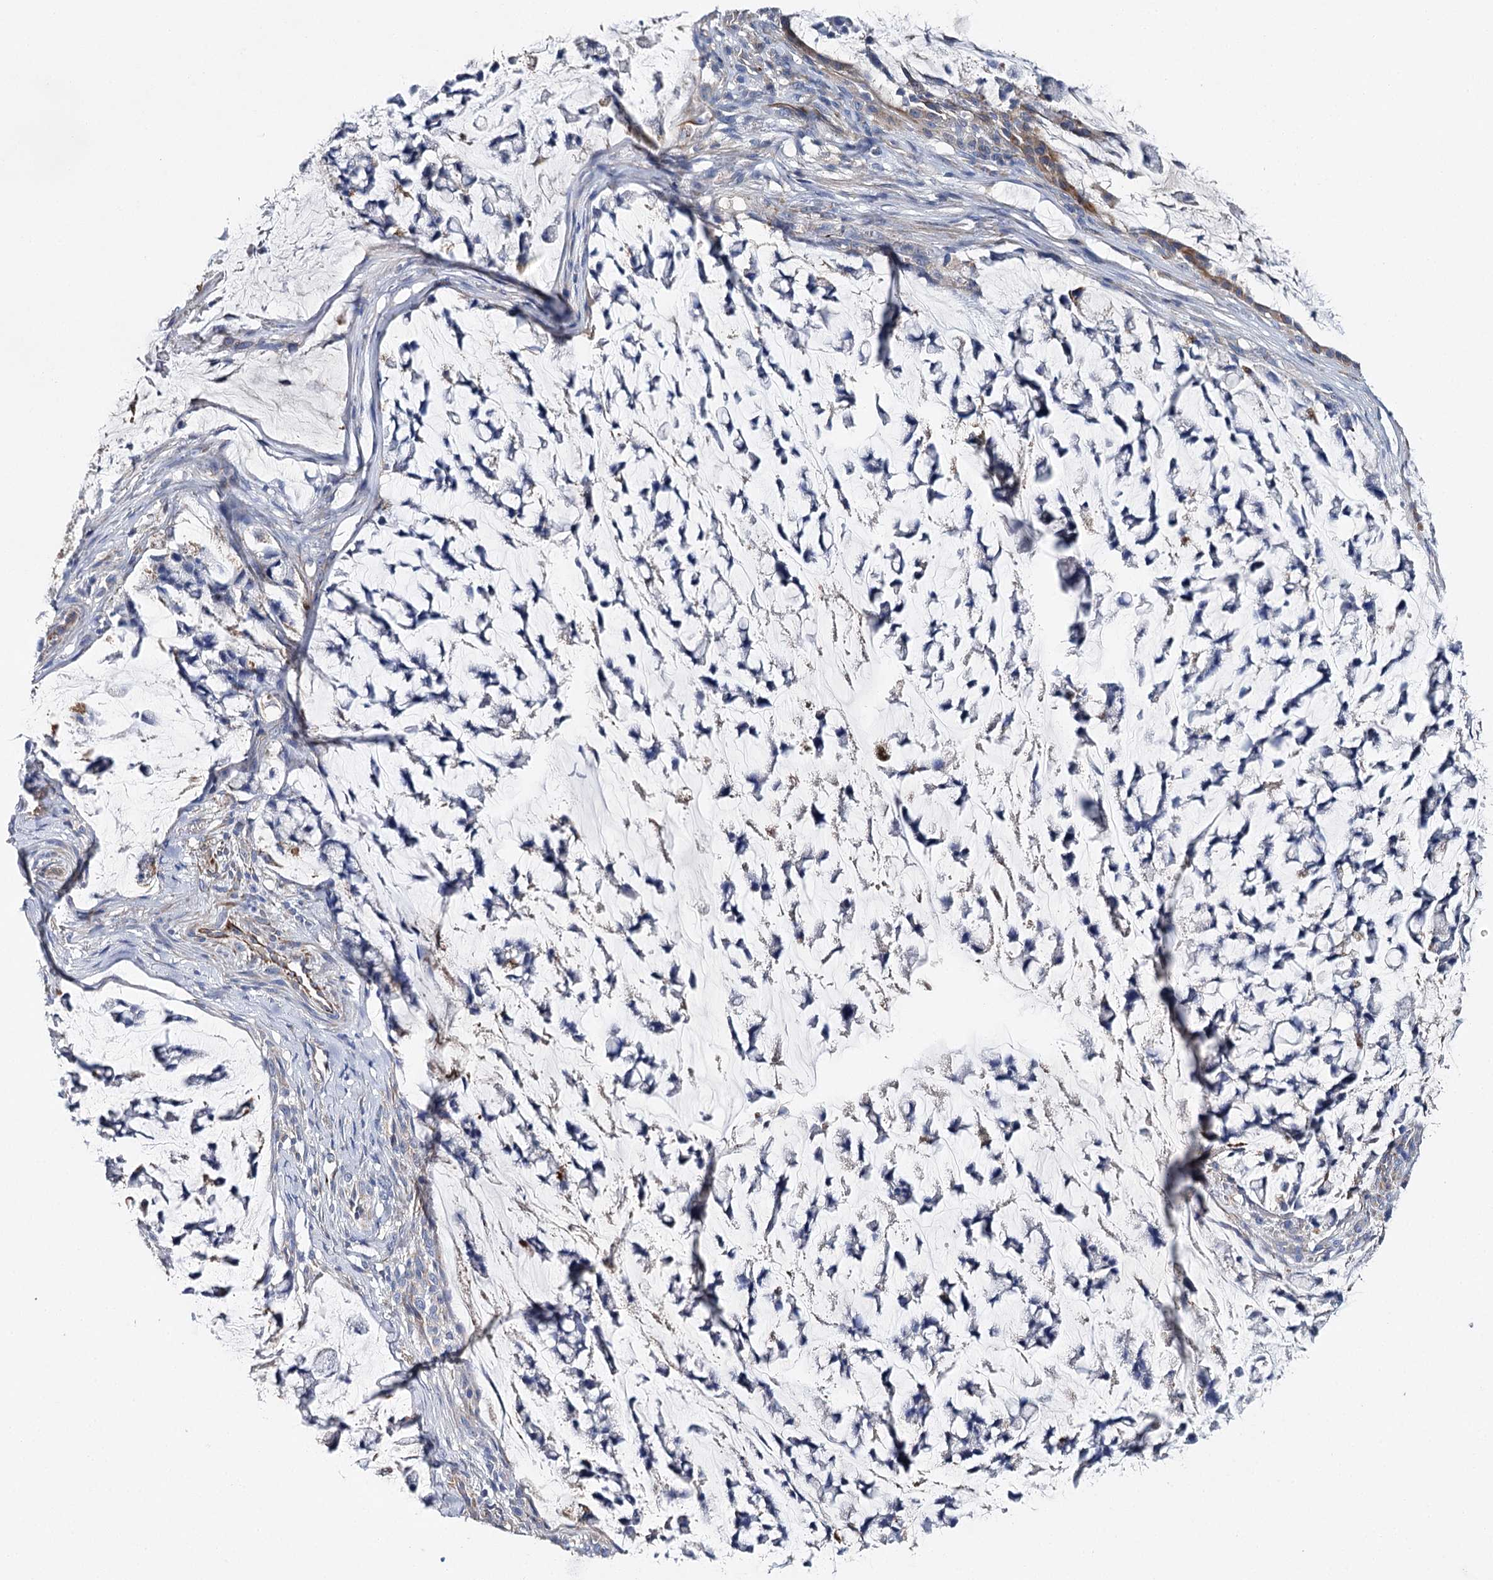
{"staining": {"intensity": "negative", "quantity": "none", "location": "none"}, "tissue": "stomach cancer", "cell_type": "Tumor cells", "image_type": "cancer", "snomed": [{"axis": "morphology", "description": "Adenocarcinoma, NOS"}, {"axis": "topography", "description": "Stomach, lower"}], "caption": "There is no significant expression in tumor cells of stomach adenocarcinoma.", "gene": "EPYC", "patient": {"sex": "male", "age": 67}}